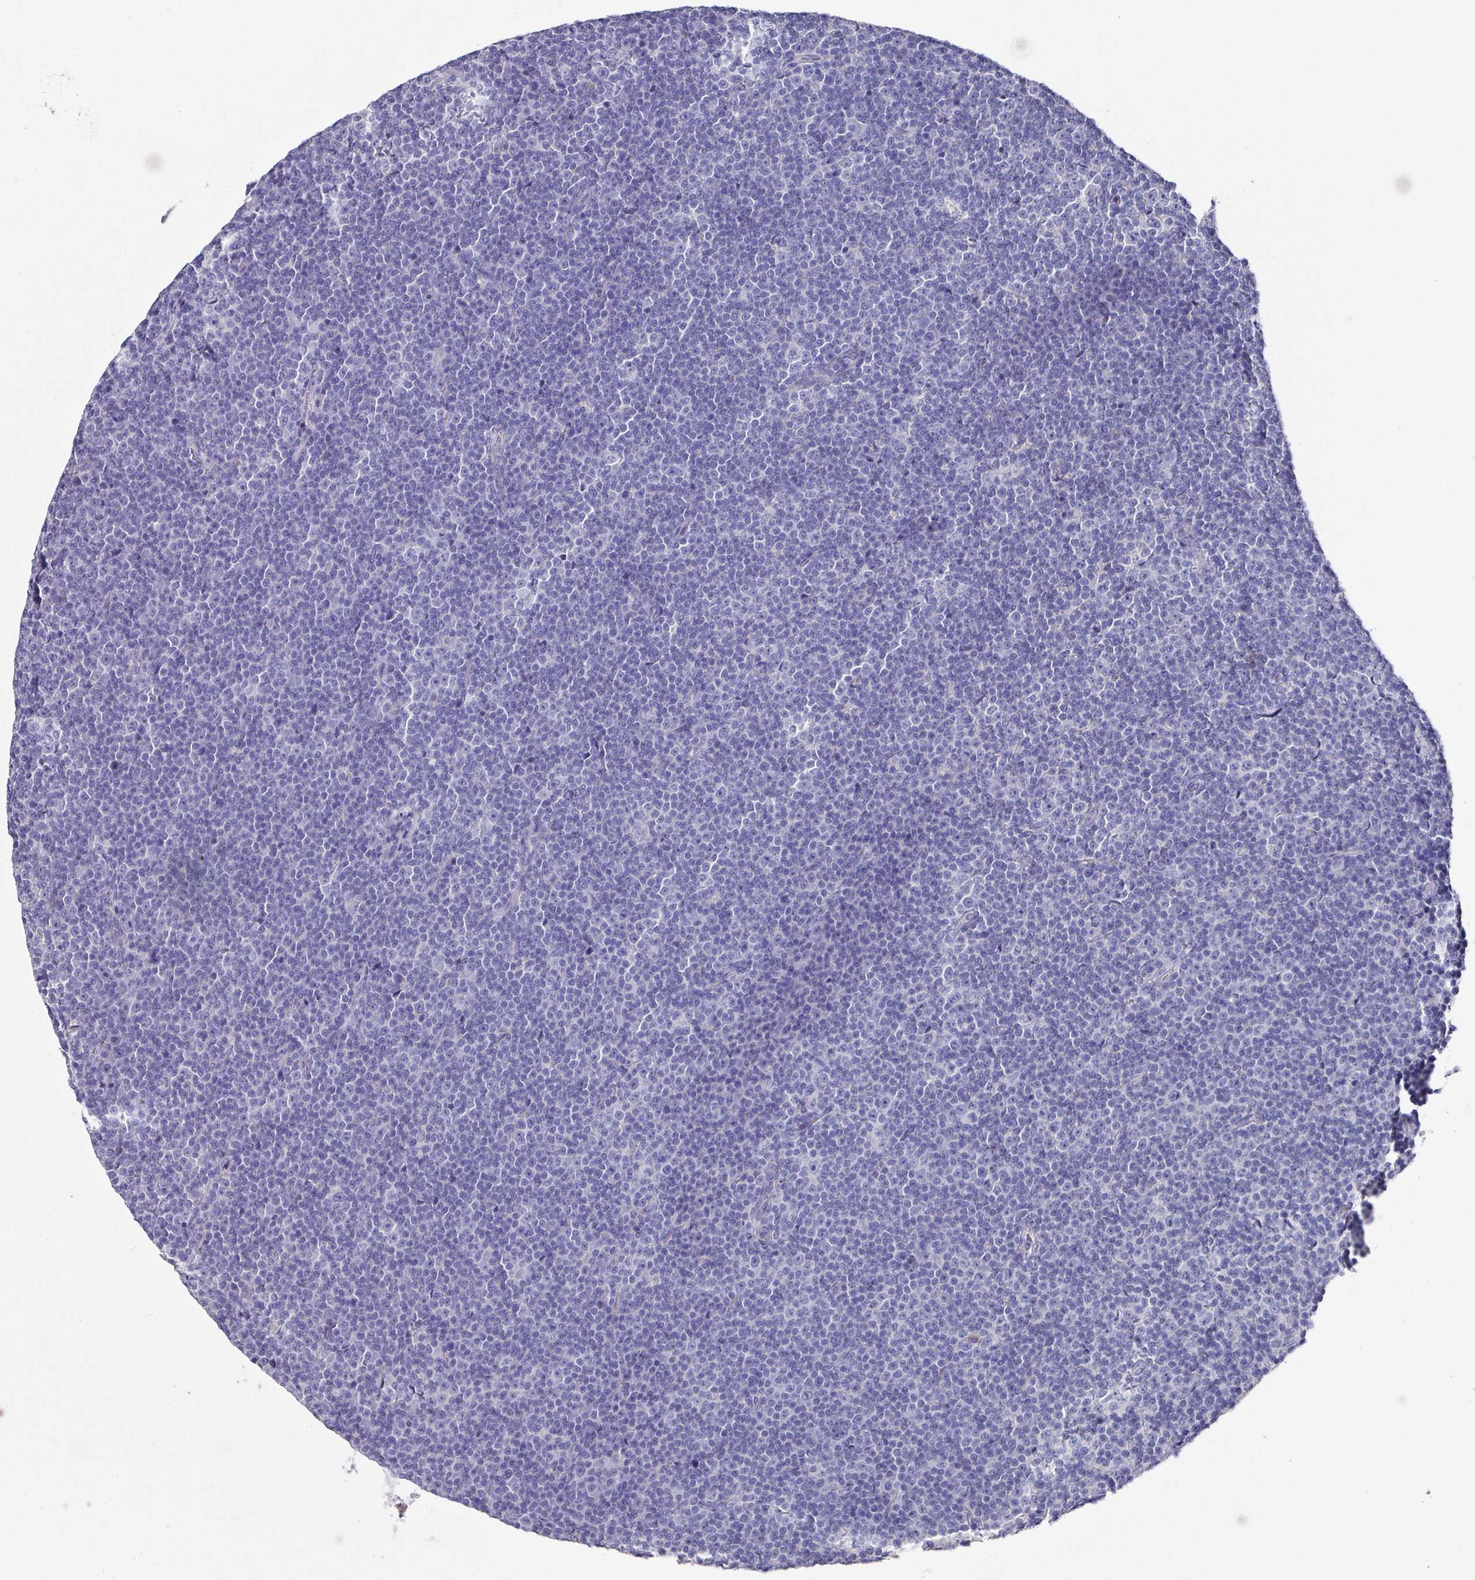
{"staining": {"intensity": "negative", "quantity": "none", "location": "none"}, "tissue": "lymphoma", "cell_type": "Tumor cells", "image_type": "cancer", "snomed": [{"axis": "morphology", "description": "Malignant lymphoma, non-Hodgkin's type, Low grade"}, {"axis": "topography", "description": "Lymph node"}], "caption": "Low-grade malignant lymphoma, non-Hodgkin's type was stained to show a protein in brown. There is no significant staining in tumor cells. (DAB (3,3'-diaminobenzidine) immunohistochemistry with hematoxylin counter stain).", "gene": "DAZL", "patient": {"sex": "female", "age": 67}}